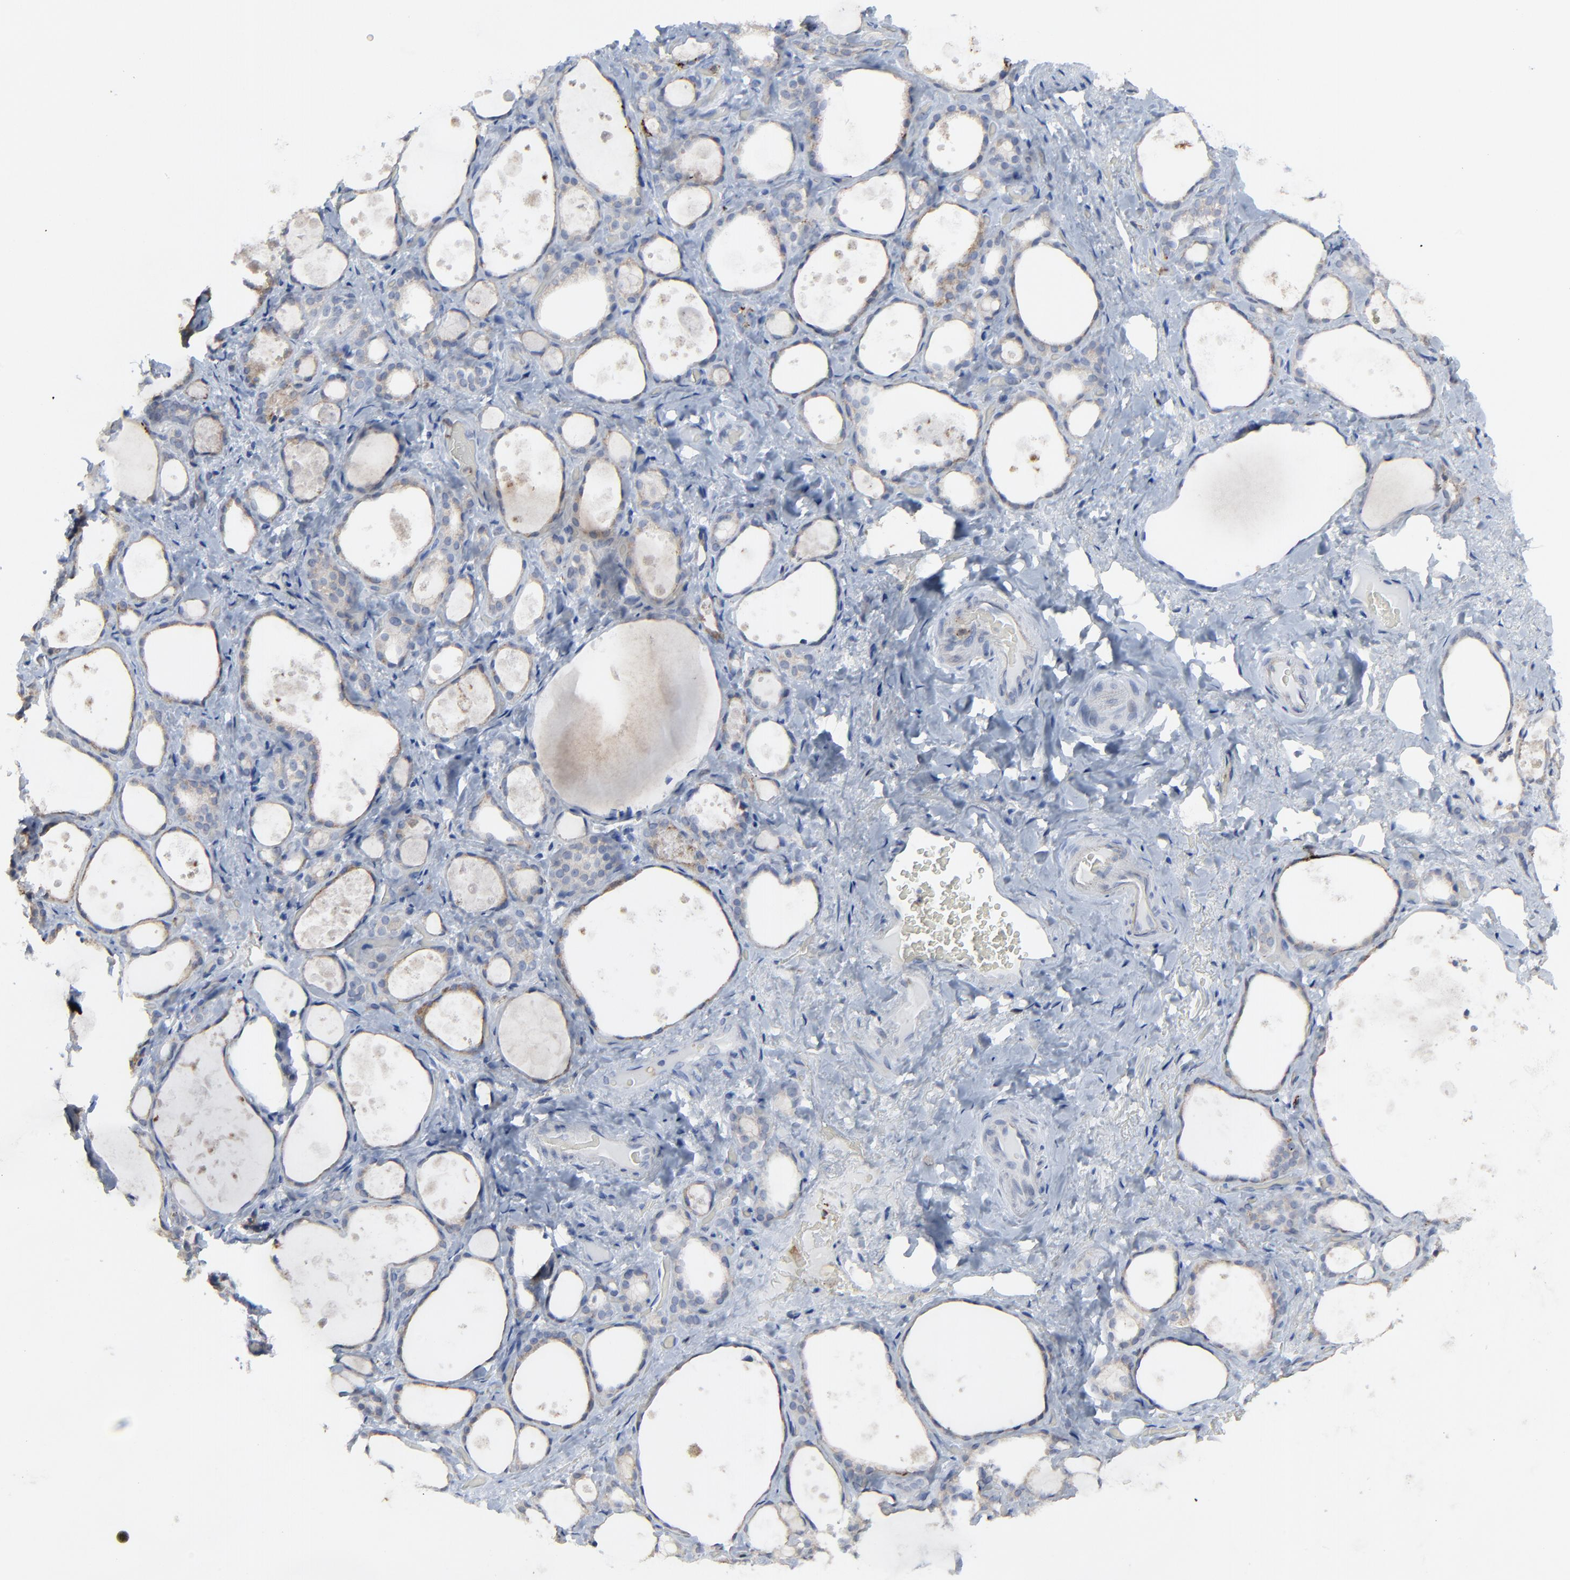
{"staining": {"intensity": "weak", "quantity": ">75%", "location": "cytoplasmic/membranous"}, "tissue": "thyroid gland", "cell_type": "Glandular cells", "image_type": "normal", "snomed": [{"axis": "morphology", "description": "Normal tissue, NOS"}, {"axis": "topography", "description": "Thyroid gland"}], "caption": "Immunohistochemical staining of benign thyroid gland reveals low levels of weak cytoplasmic/membranous expression in approximately >75% of glandular cells. The staining was performed using DAB (3,3'-diaminobenzidine) to visualize the protein expression in brown, while the nuclei were stained in blue with hematoxylin (Magnification: 20x).", "gene": "BIRC3", "patient": {"sex": "female", "age": 75}}